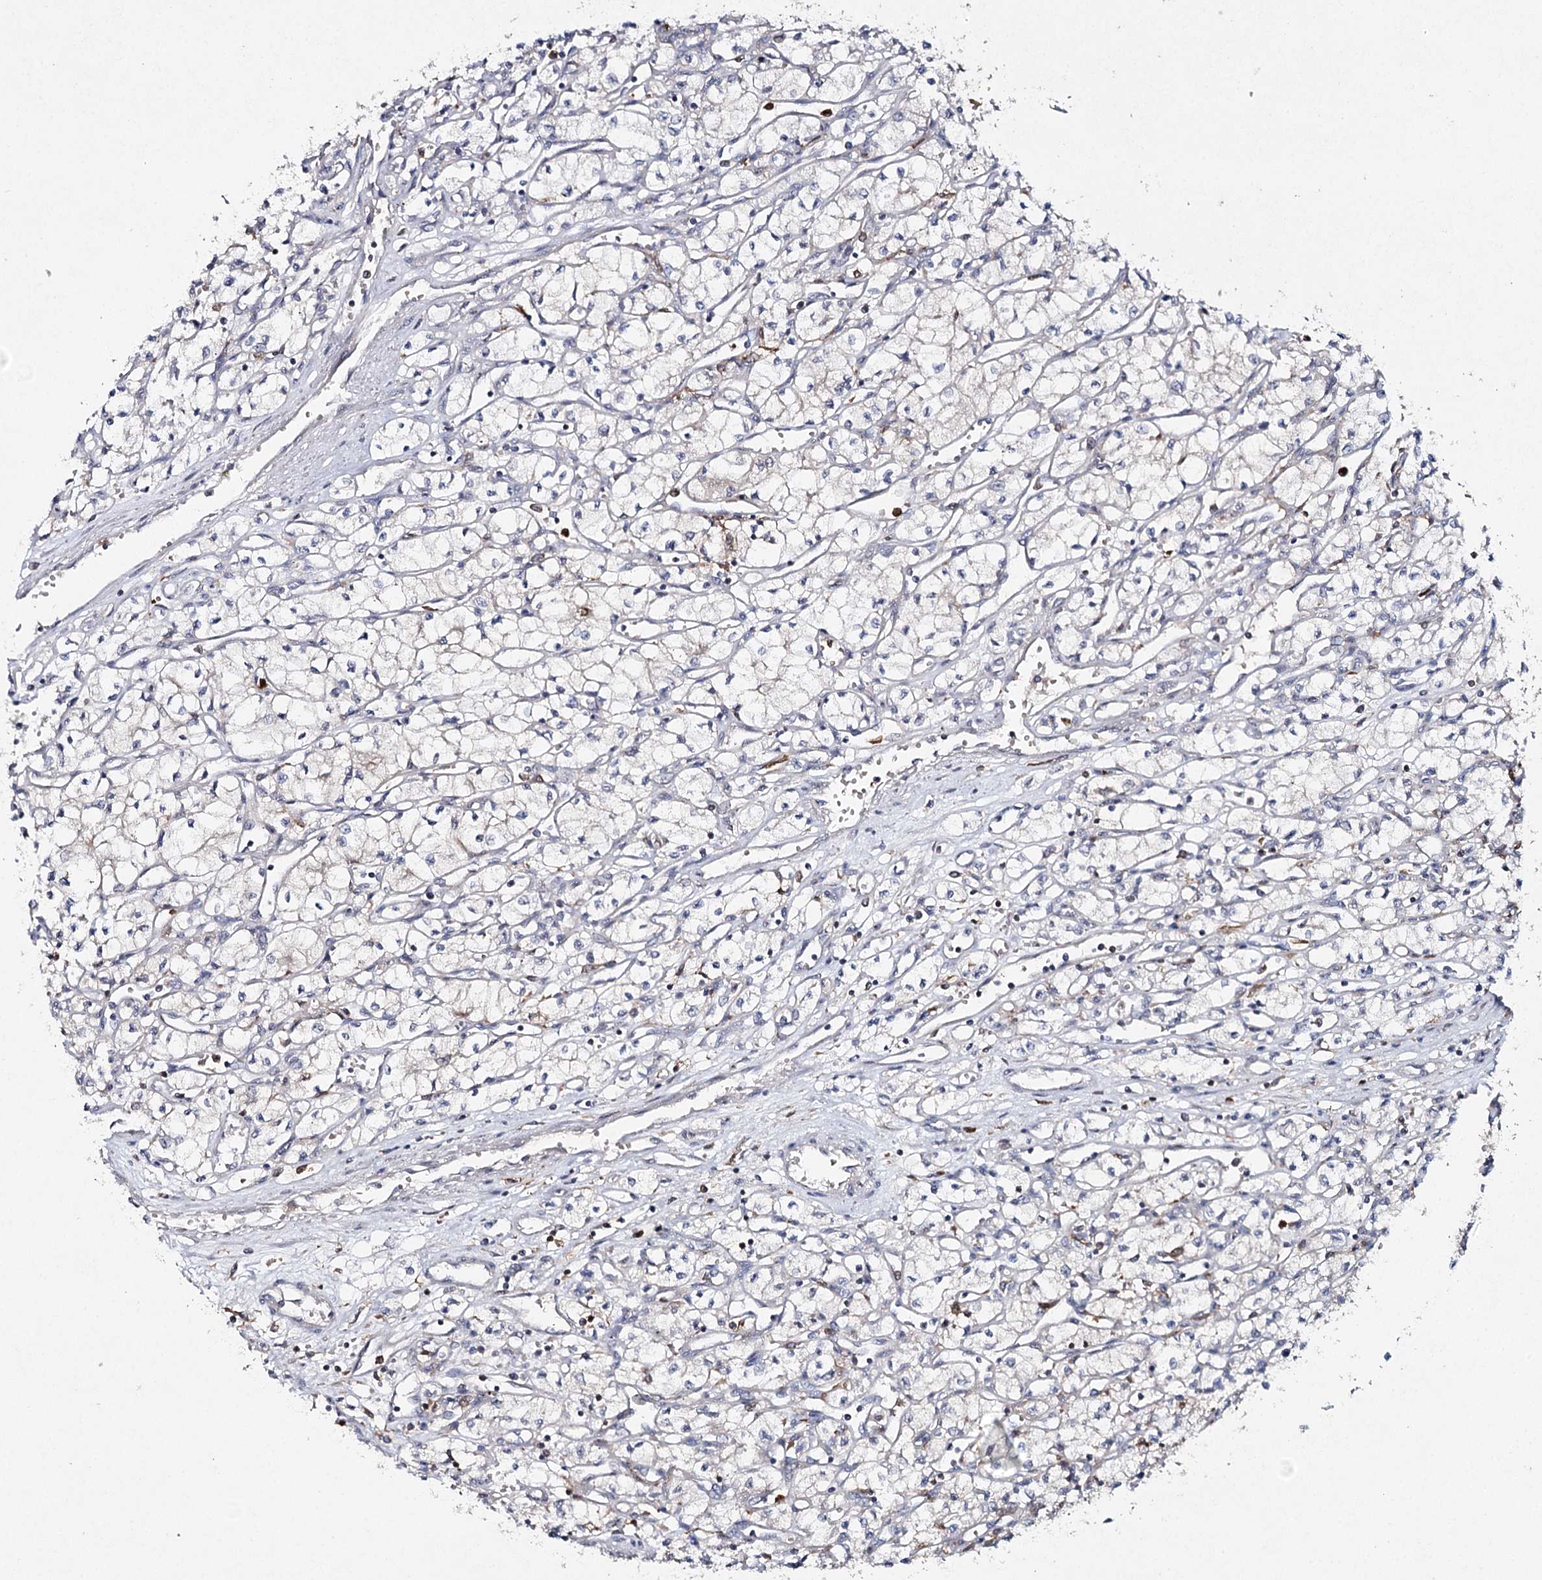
{"staining": {"intensity": "negative", "quantity": "none", "location": "none"}, "tissue": "renal cancer", "cell_type": "Tumor cells", "image_type": "cancer", "snomed": [{"axis": "morphology", "description": "Adenocarcinoma, NOS"}, {"axis": "topography", "description": "Kidney"}], "caption": "Renal adenocarcinoma was stained to show a protein in brown. There is no significant expression in tumor cells. (DAB immunohistochemistry visualized using brightfield microscopy, high magnification).", "gene": "SLC41A2", "patient": {"sex": "male", "age": 59}}